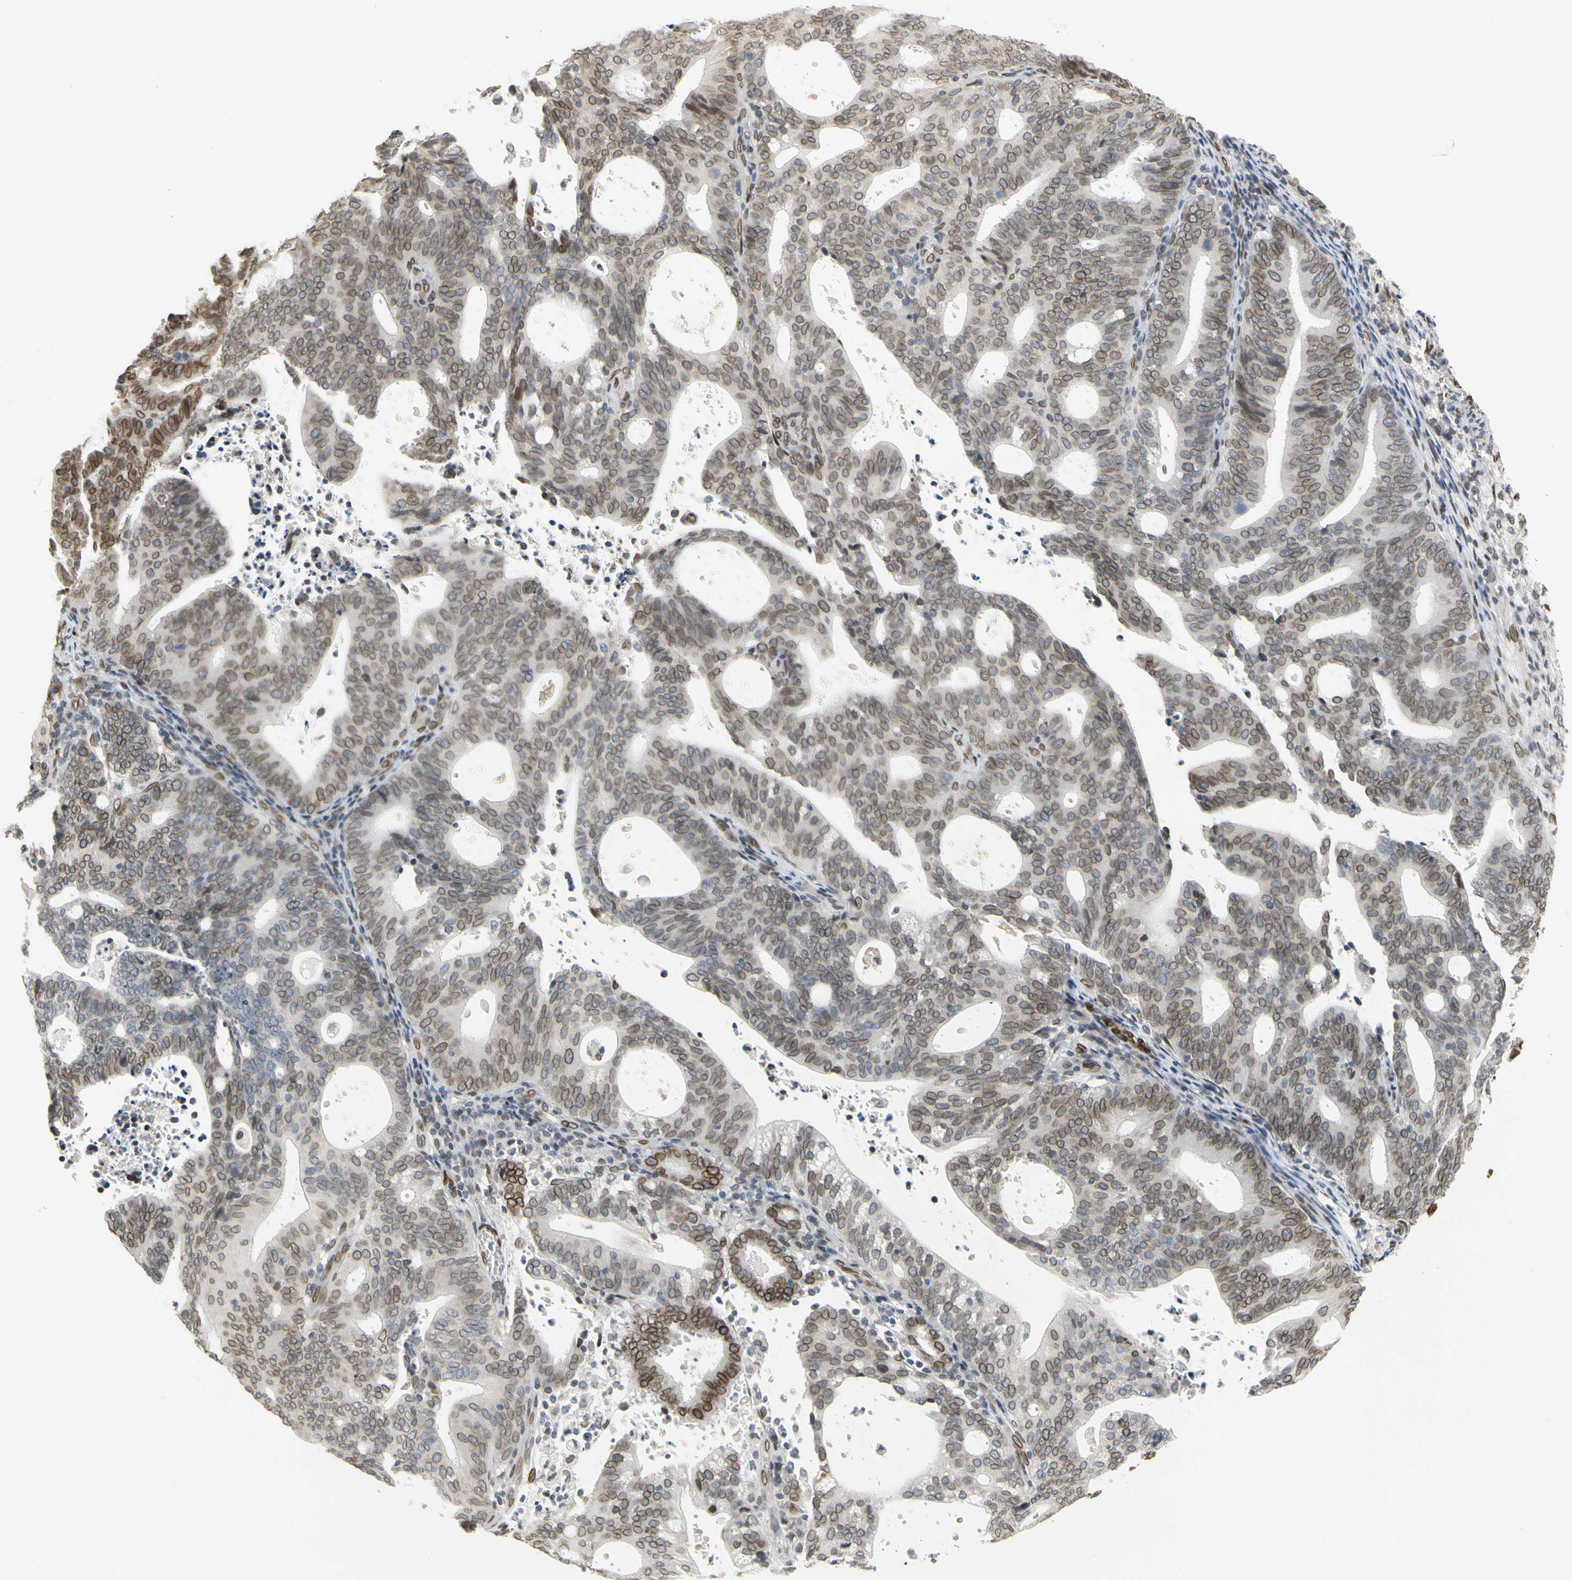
{"staining": {"intensity": "strong", "quantity": ">75%", "location": "cytoplasmic/membranous,nuclear"}, "tissue": "endometrial cancer", "cell_type": "Tumor cells", "image_type": "cancer", "snomed": [{"axis": "morphology", "description": "Adenocarcinoma, NOS"}, {"axis": "topography", "description": "Uterus"}], "caption": "Protein analysis of endometrial cancer tissue displays strong cytoplasmic/membranous and nuclear expression in about >75% of tumor cells. The protein is stained brown, and the nuclei are stained in blue (DAB IHC with brightfield microscopy, high magnification).", "gene": "SUN1", "patient": {"sex": "female", "age": 83}}